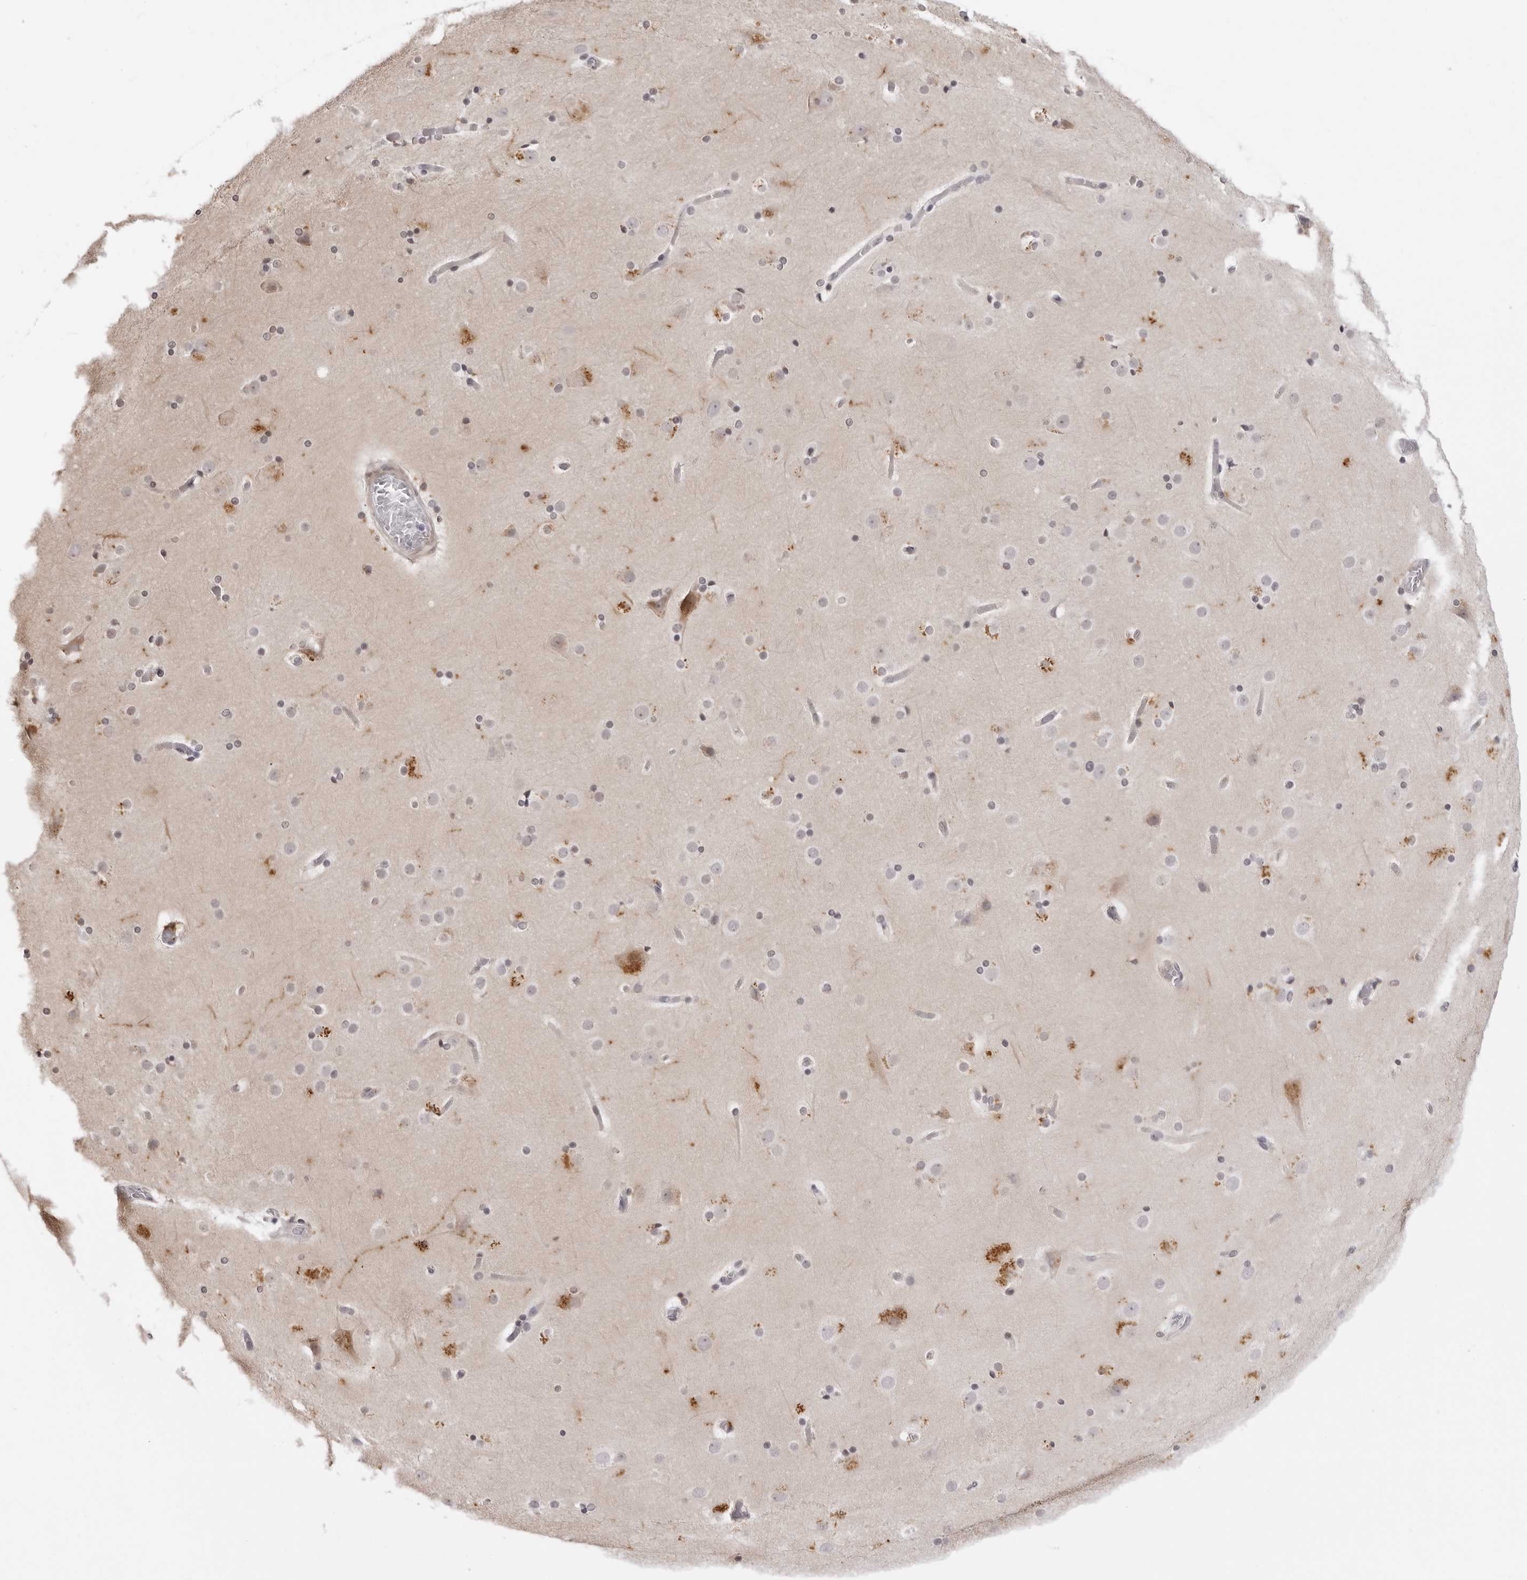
{"staining": {"intensity": "weak", "quantity": ">75%", "location": "cytoplasmic/membranous,nuclear"}, "tissue": "cerebral cortex", "cell_type": "Endothelial cells", "image_type": "normal", "snomed": [{"axis": "morphology", "description": "Normal tissue, NOS"}, {"axis": "topography", "description": "Cerebral cortex"}], "caption": "IHC micrograph of benign cerebral cortex stained for a protein (brown), which shows low levels of weak cytoplasmic/membranous,nuclear positivity in approximately >75% of endothelial cells.", "gene": "SUGCT", "patient": {"sex": "male", "age": 57}}